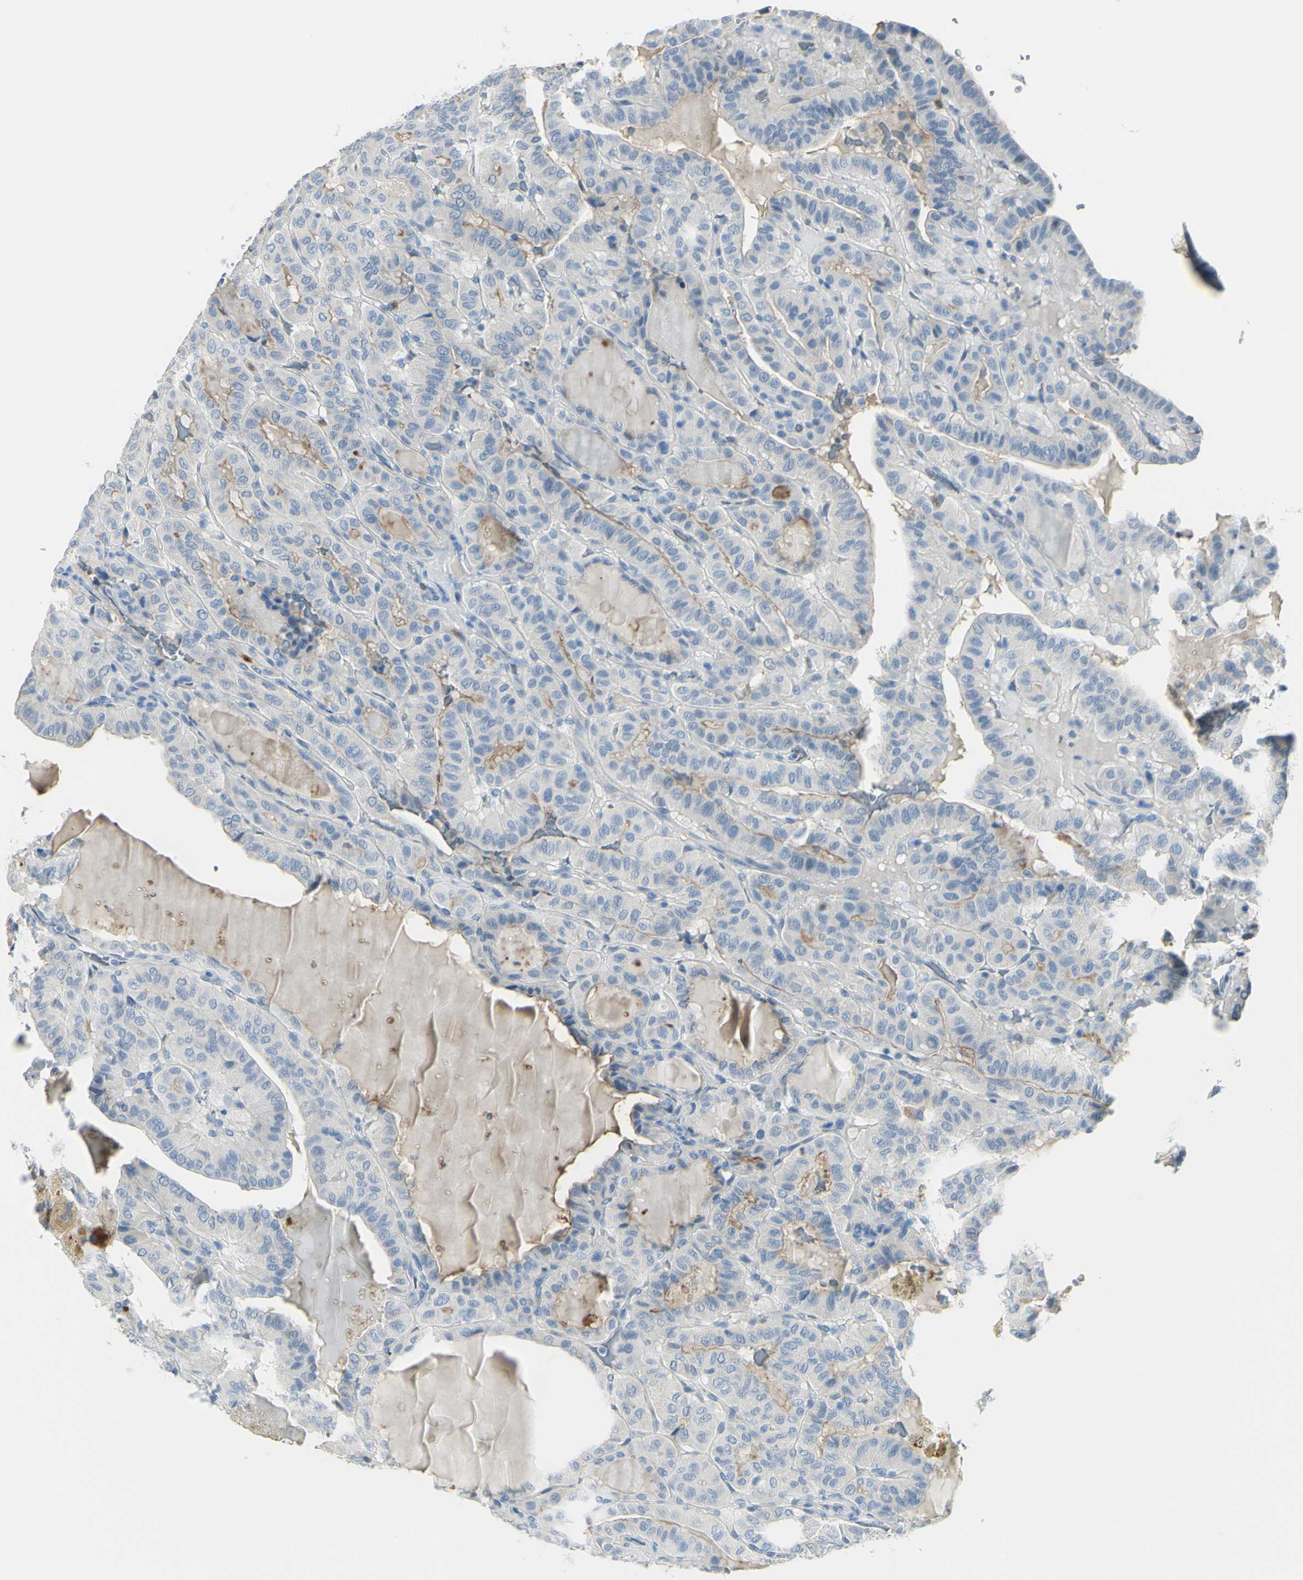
{"staining": {"intensity": "weak", "quantity": "<25%", "location": "cytoplasmic/membranous"}, "tissue": "thyroid cancer", "cell_type": "Tumor cells", "image_type": "cancer", "snomed": [{"axis": "morphology", "description": "Papillary adenocarcinoma, NOS"}, {"axis": "topography", "description": "Thyroid gland"}], "caption": "IHC image of neoplastic tissue: thyroid cancer stained with DAB exhibits no significant protein positivity in tumor cells.", "gene": "ZNF557", "patient": {"sex": "male", "age": 77}}